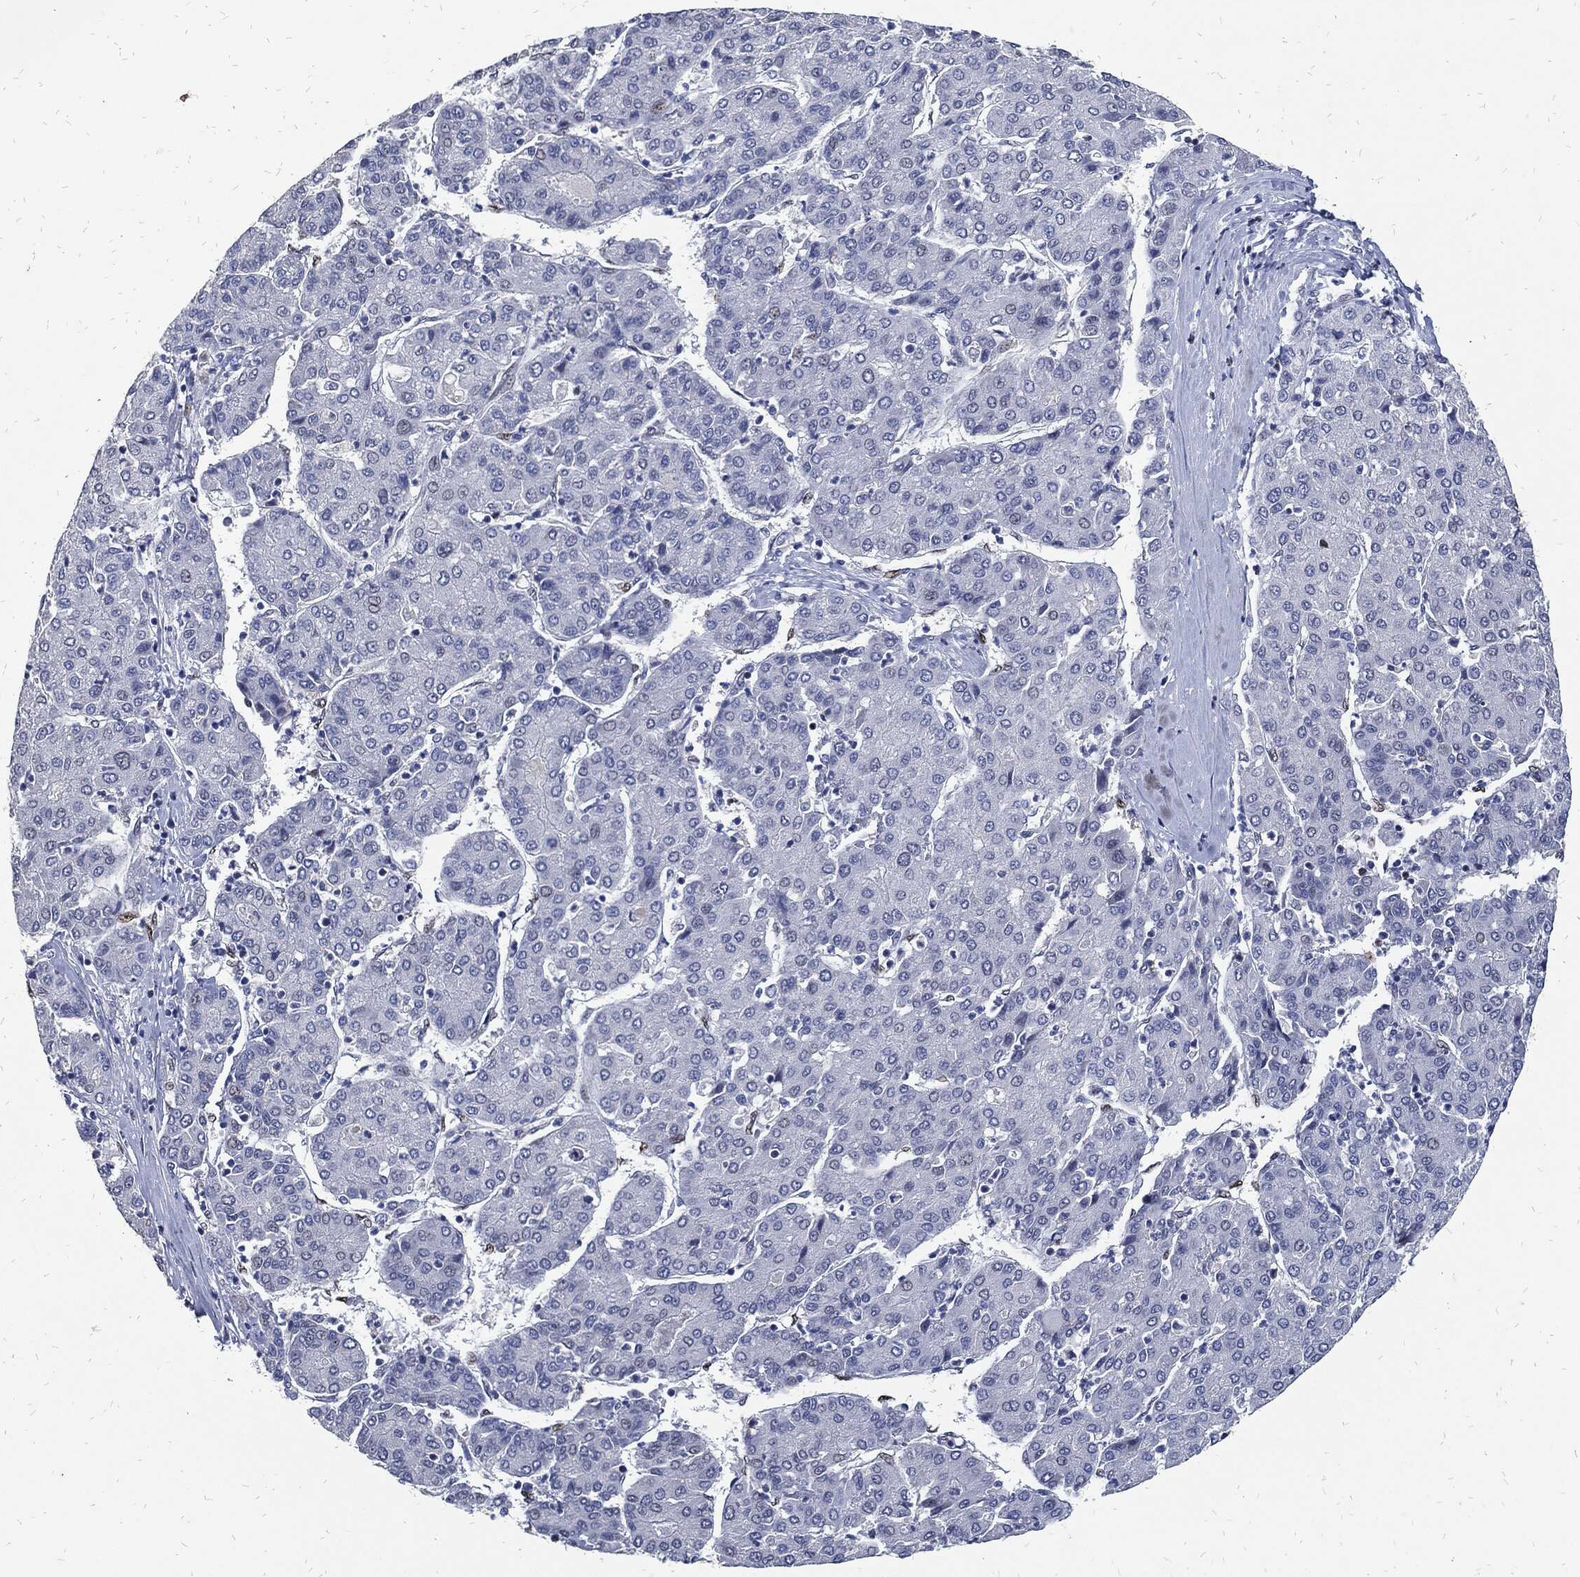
{"staining": {"intensity": "strong", "quantity": "25%-75%", "location": "nuclear"}, "tissue": "liver cancer", "cell_type": "Tumor cells", "image_type": "cancer", "snomed": [{"axis": "morphology", "description": "Carcinoma, Hepatocellular, NOS"}, {"axis": "topography", "description": "Liver"}], "caption": "Strong nuclear protein positivity is present in about 25%-75% of tumor cells in liver hepatocellular carcinoma.", "gene": "JUN", "patient": {"sex": "male", "age": 65}}